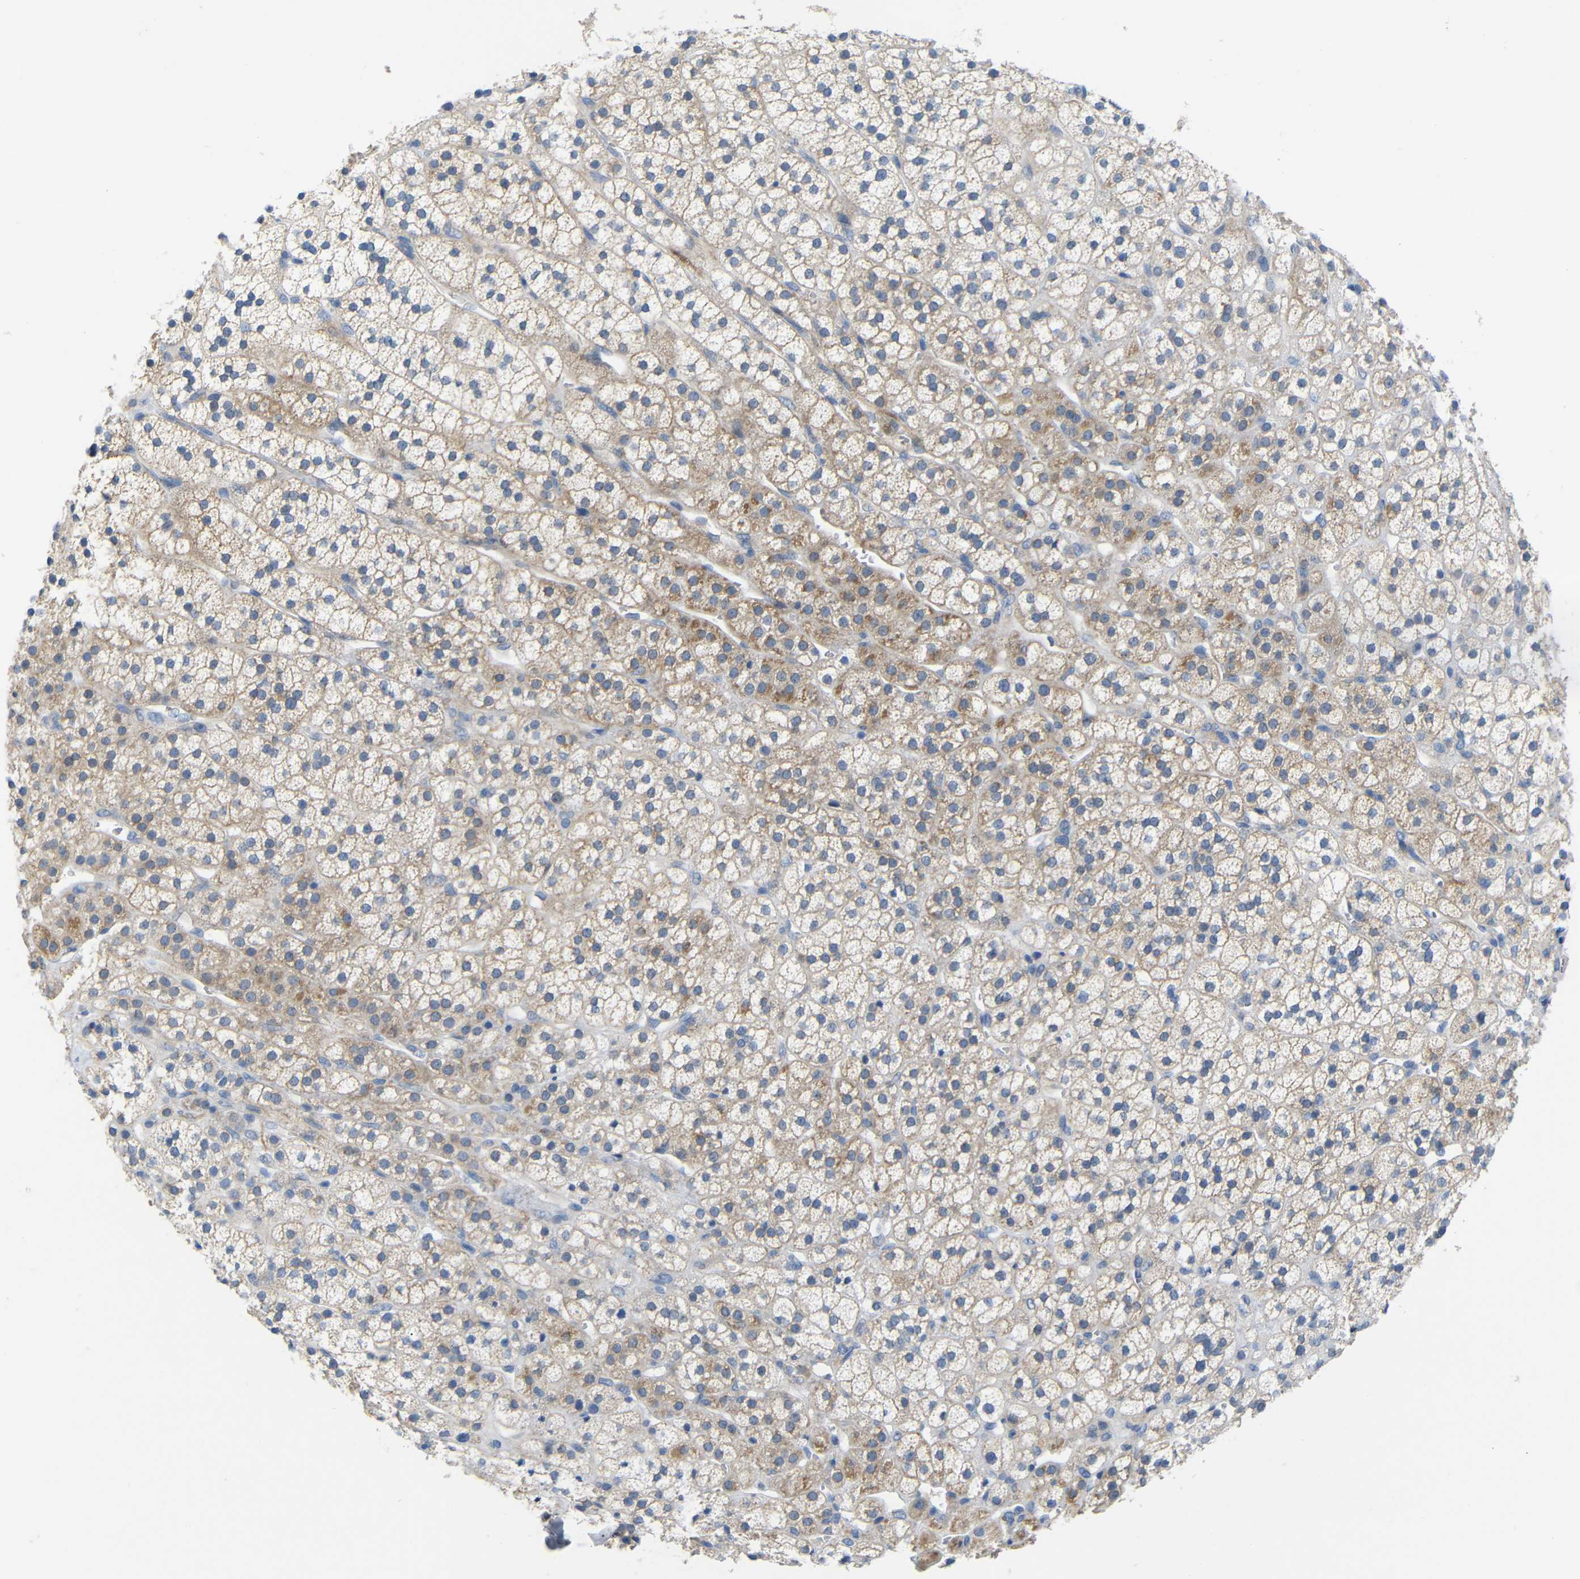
{"staining": {"intensity": "weak", "quantity": "<25%", "location": "cytoplasmic/membranous"}, "tissue": "adrenal gland", "cell_type": "Glandular cells", "image_type": "normal", "snomed": [{"axis": "morphology", "description": "Normal tissue, NOS"}, {"axis": "topography", "description": "Adrenal gland"}], "caption": "This is an IHC micrograph of unremarkable adrenal gland. There is no staining in glandular cells.", "gene": "TBC1D32", "patient": {"sex": "male", "age": 56}}